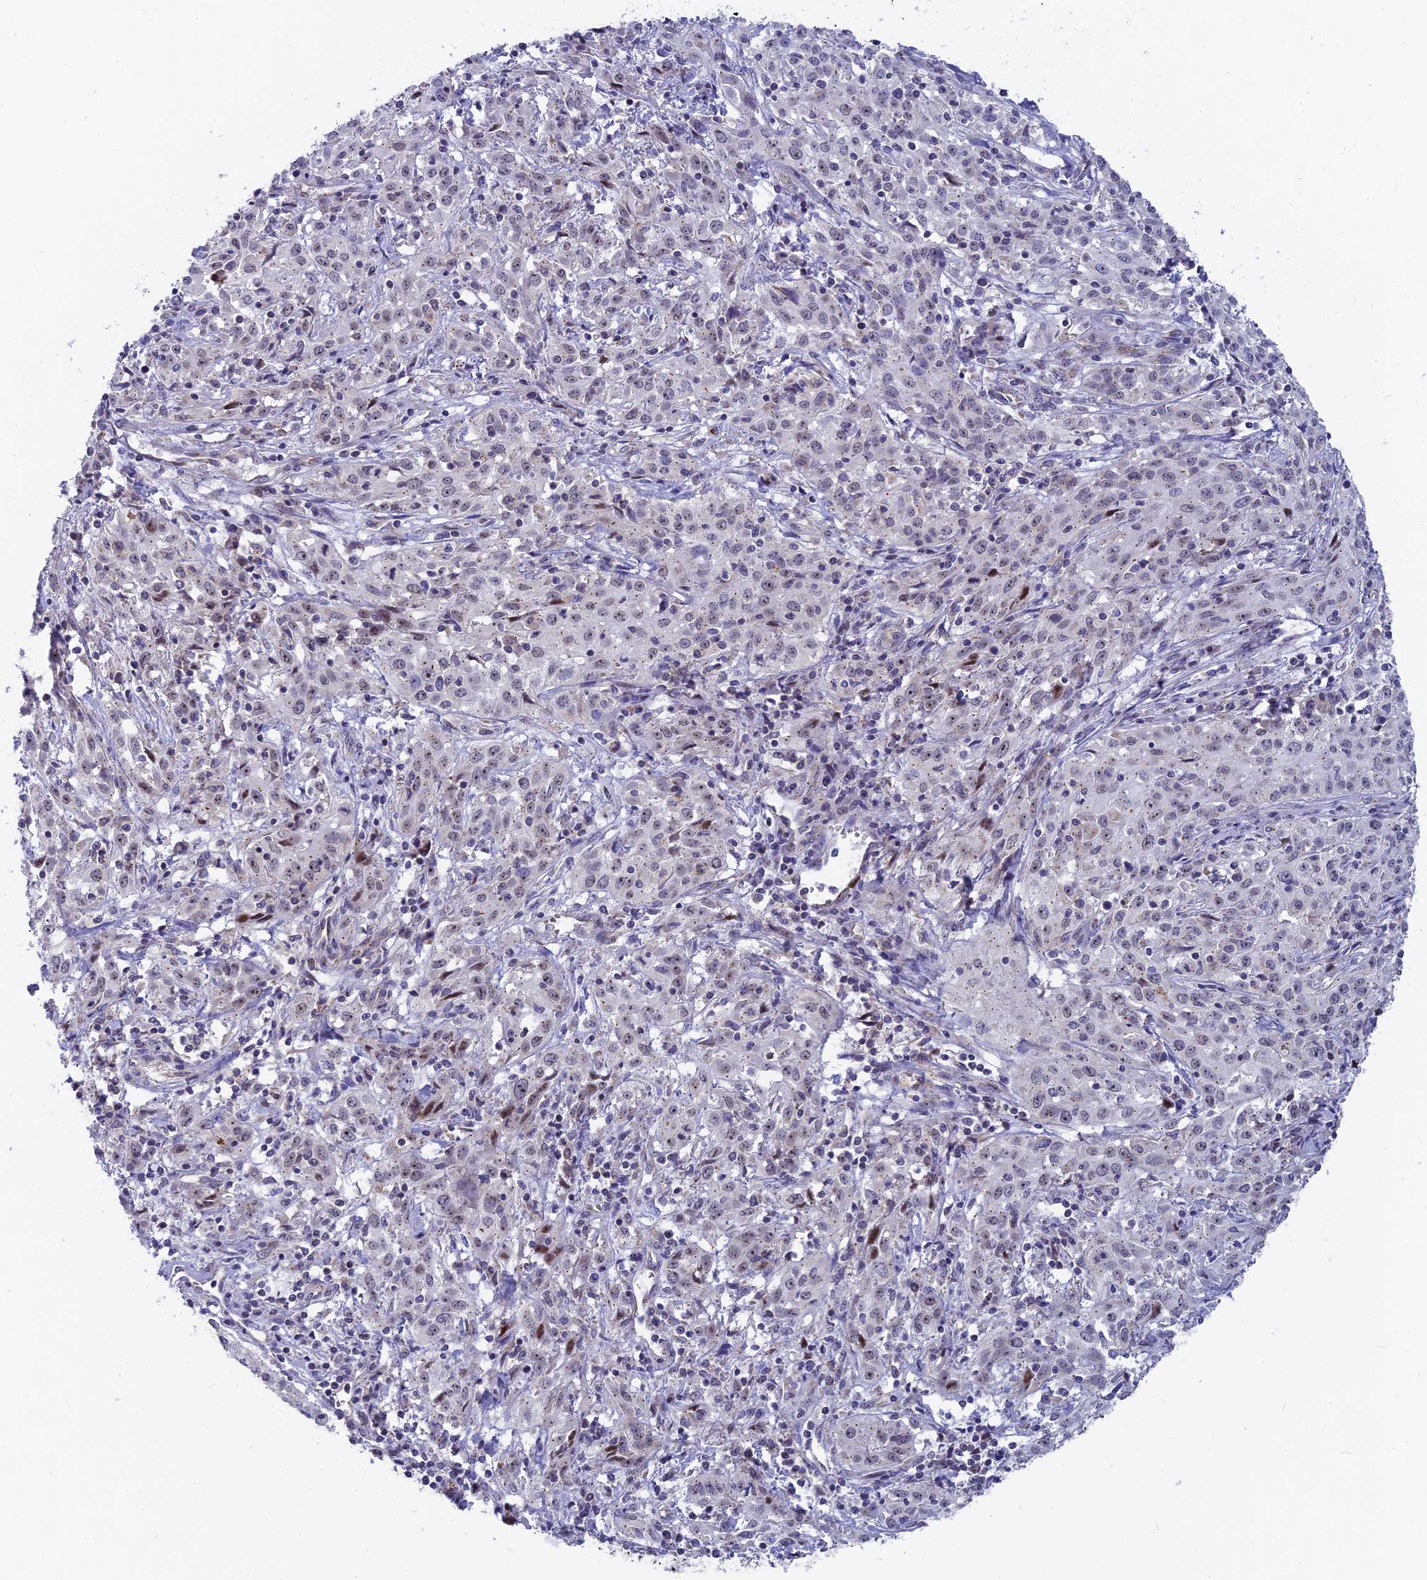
{"staining": {"intensity": "negative", "quantity": "none", "location": "none"}, "tissue": "cervical cancer", "cell_type": "Tumor cells", "image_type": "cancer", "snomed": [{"axis": "morphology", "description": "Squamous cell carcinoma, NOS"}, {"axis": "topography", "description": "Cervix"}], "caption": "High power microscopy photomicrograph of an IHC micrograph of cervical cancer (squamous cell carcinoma), revealing no significant expression in tumor cells. (DAB IHC visualized using brightfield microscopy, high magnification).", "gene": "DTWD1", "patient": {"sex": "female", "age": 57}}